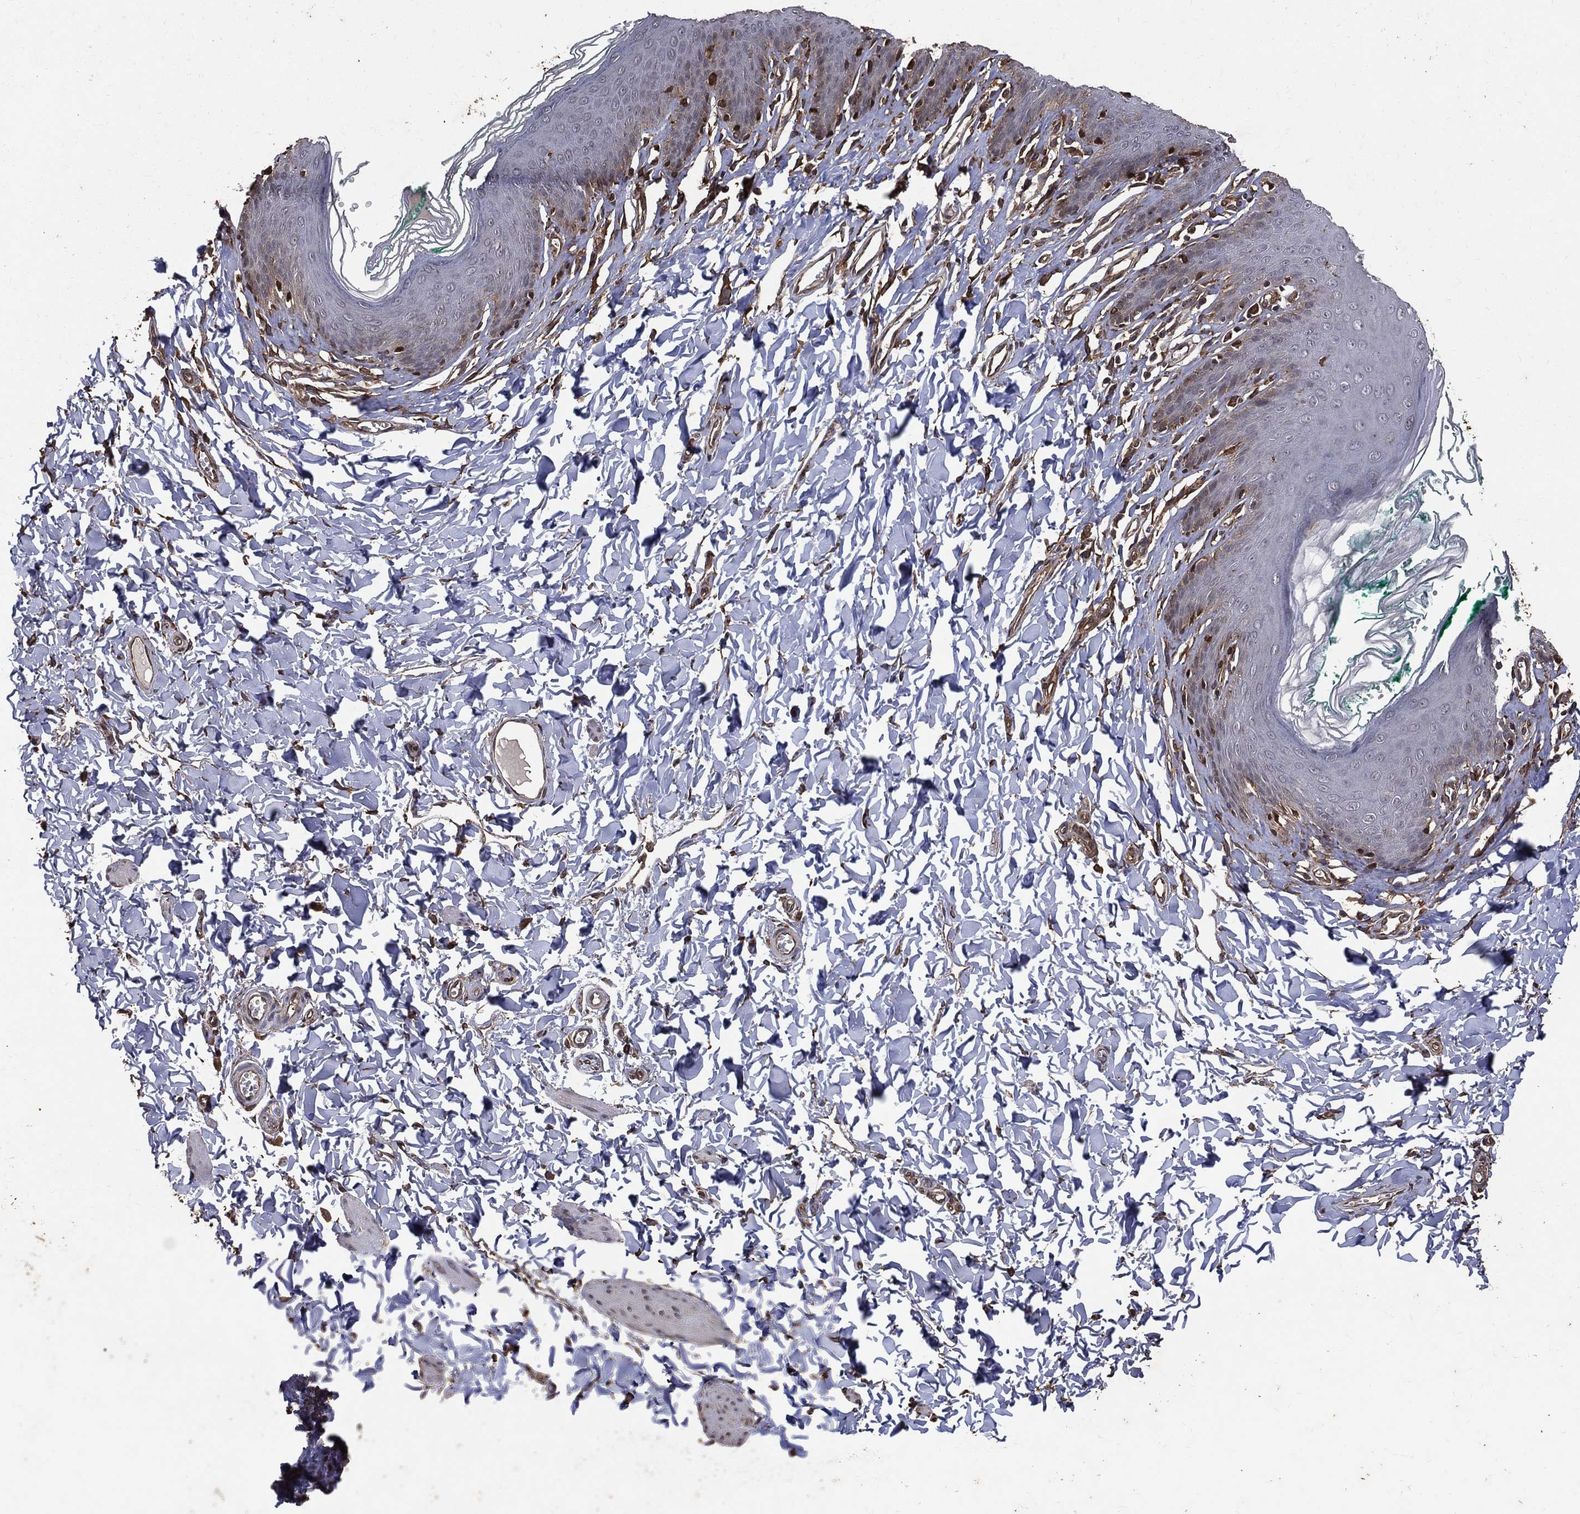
{"staining": {"intensity": "strong", "quantity": "<25%", "location": "cytoplasmic/membranous,nuclear"}, "tissue": "skin", "cell_type": "Epidermal cells", "image_type": "normal", "snomed": [{"axis": "morphology", "description": "Normal tissue, NOS"}, {"axis": "topography", "description": "Vulva"}], "caption": "Epidermal cells exhibit medium levels of strong cytoplasmic/membranous,nuclear positivity in about <25% of cells in normal human skin. (Stains: DAB in brown, nuclei in blue, Microscopy: brightfield microscopy at high magnification).", "gene": "DPYSL2", "patient": {"sex": "female", "age": 66}}